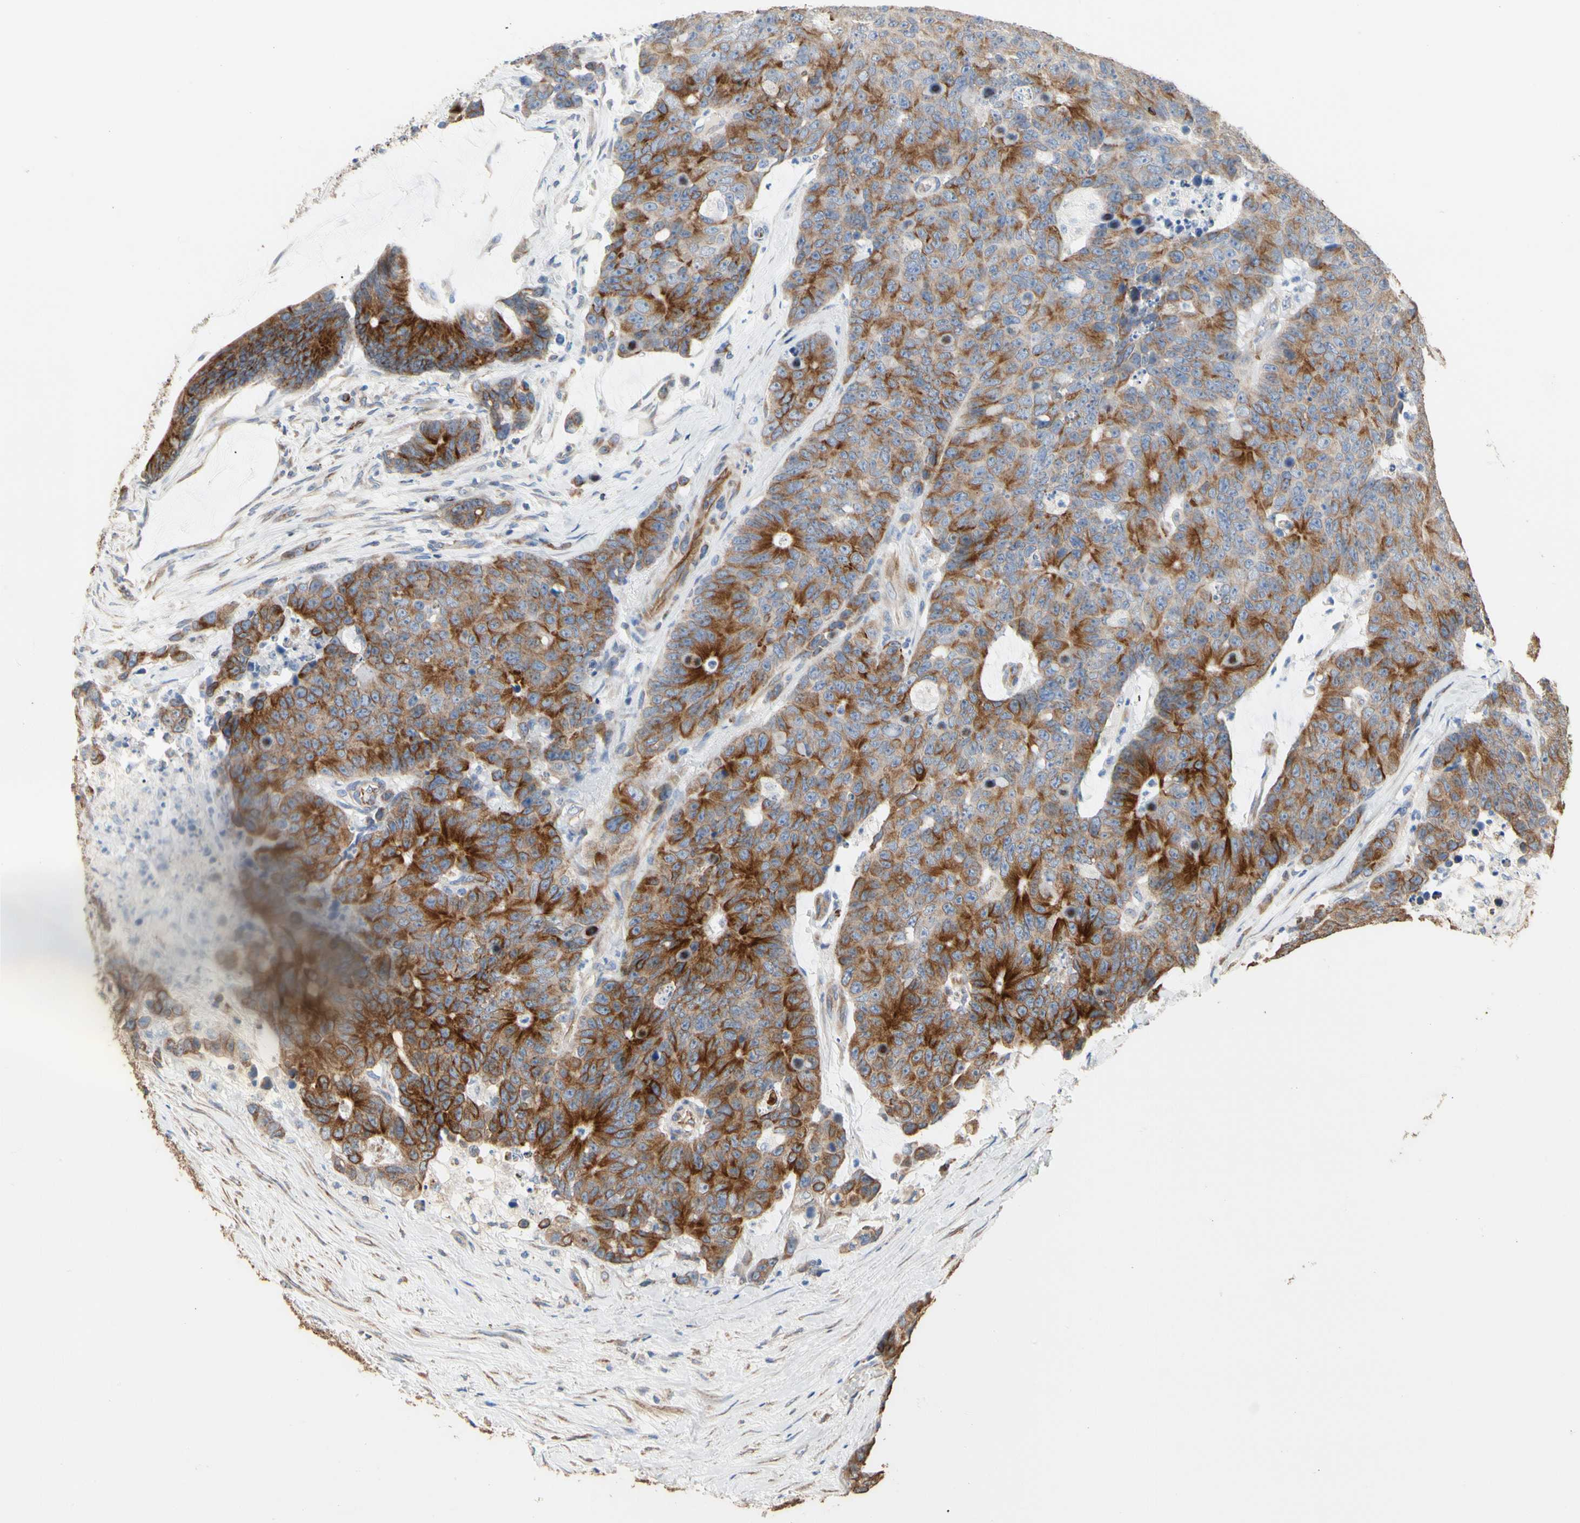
{"staining": {"intensity": "moderate", "quantity": "25%-75%", "location": "cytoplasmic/membranous"}, "tissue": "colorectal cancer", "cell_type": "Tumor cells", "image_type": "cancer", "snomed": [{"axis": "morphology", "description": "Adenocarcinoma, NOS"}, {"axis": "topography", "description": "Colon"}], "caption": "A medium amount of moderate cytoplasmic/membranous staining is present in about 25%-75% of tumor cells in colorectal cancer (adenocarcinoma) tissue.", "gene": "TUBA1A", "patient": {"sex": "female", "age": 86}}